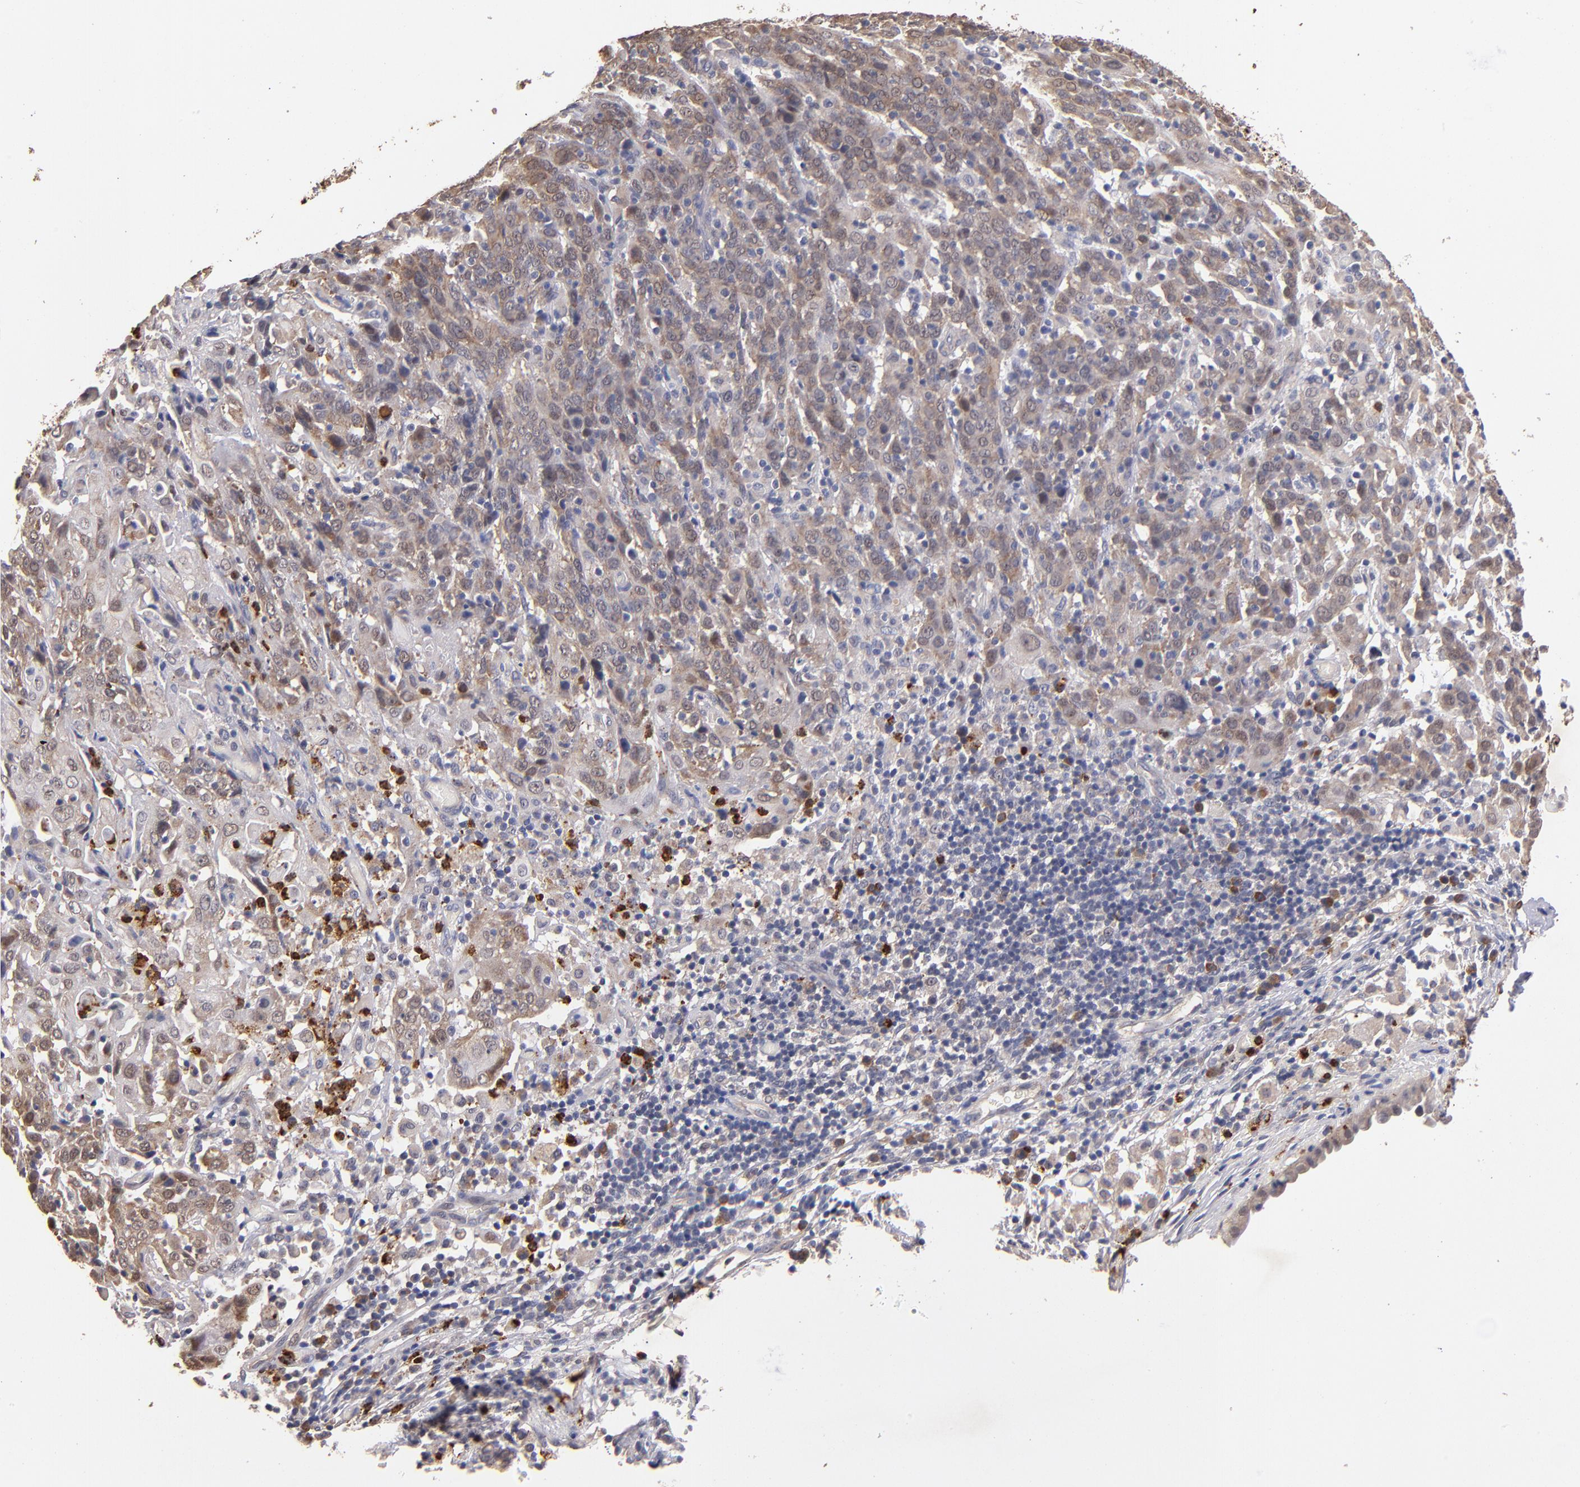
{"staining": {"intensity": "weak", "quantity": ">75%", "location": "cytoplasmic/membranous"}, "tissue": "cervical cancer", "cell_type": "Tumor cells", "image_type": "cancer", "snomed": [{"axis": "morphology", "description": "Normal tissue, NOS"}, {"axis": "morphology", "description": "Squamous cell carcinoma, NOS"}, {"axis": "topography", "description": "Cervix"}], "caption": "Immunohistochemistry (IHC) (DAB (3,3'-diaminobenzidine)) staining of human cervical cancer (squamous cell carcinoma) reveals weak cytoplasmic/membranous protein positivity in approximately >75% of tumor cells. (DAB (3,3'-diaminobenzidine) IHC with brightfield microscopy, high magnification).", "gene": "TTLL12", "patient": {"sex": "female", "age": 67}}